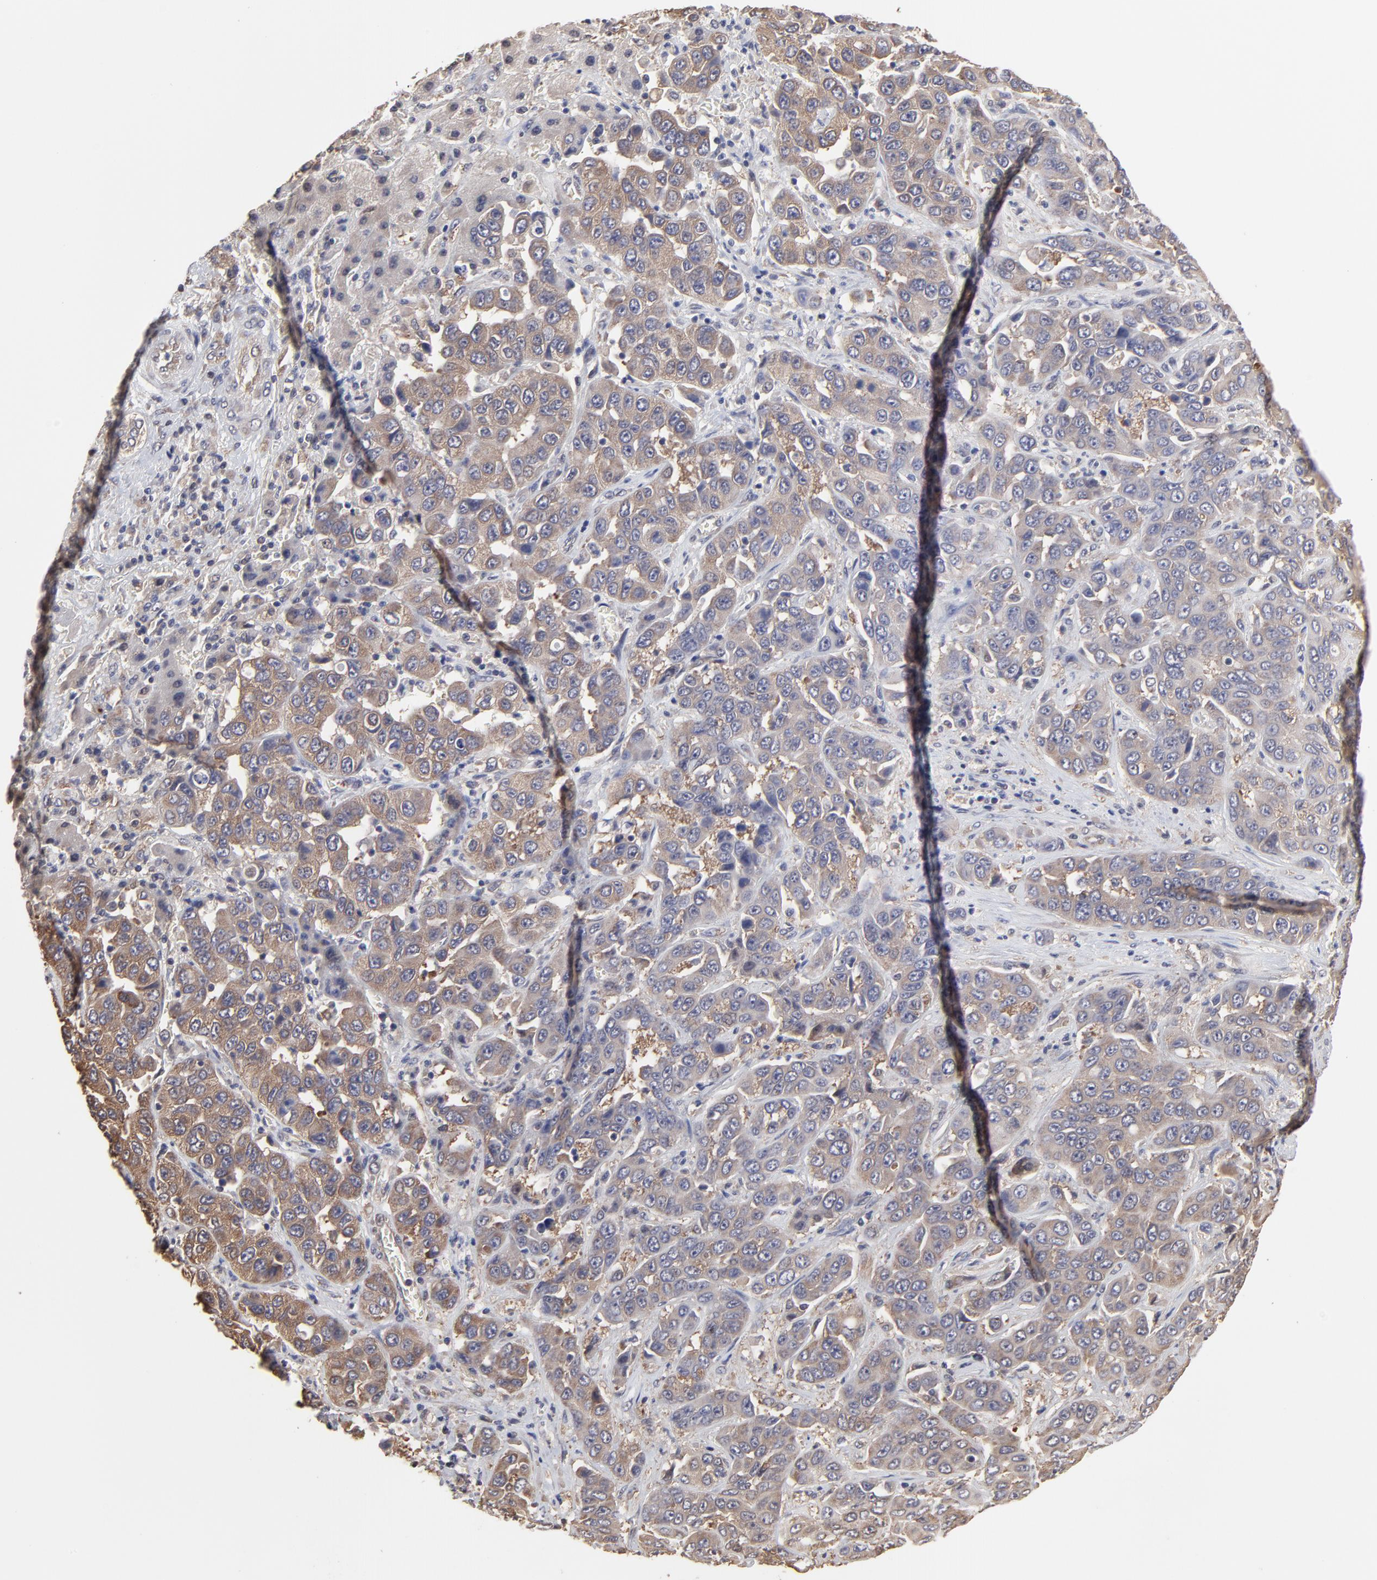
{"staining": {"intensity": "weak", "quantity": ">75%", "location": "cytoplasmic/membranous"}, "tissue": "liver cancer", "cell_type": "Tumor cells", "image_type": "cancer", "snomed": [{"axis": "morphology", "description": "Cholangiocarcinoma"}, {"axis": "topography", "description": "Liver"}], "caption": "Immunohistochemical staining of cholangiocarcinoma (liver) shows low levels of weak cytoplasmic/membranous staining in approximately >75% of tumor cells. (IHC, brightfield microscopy, high magnification).", "gene": "CCT2", "patient": {"sex": "female", "age": 52}}